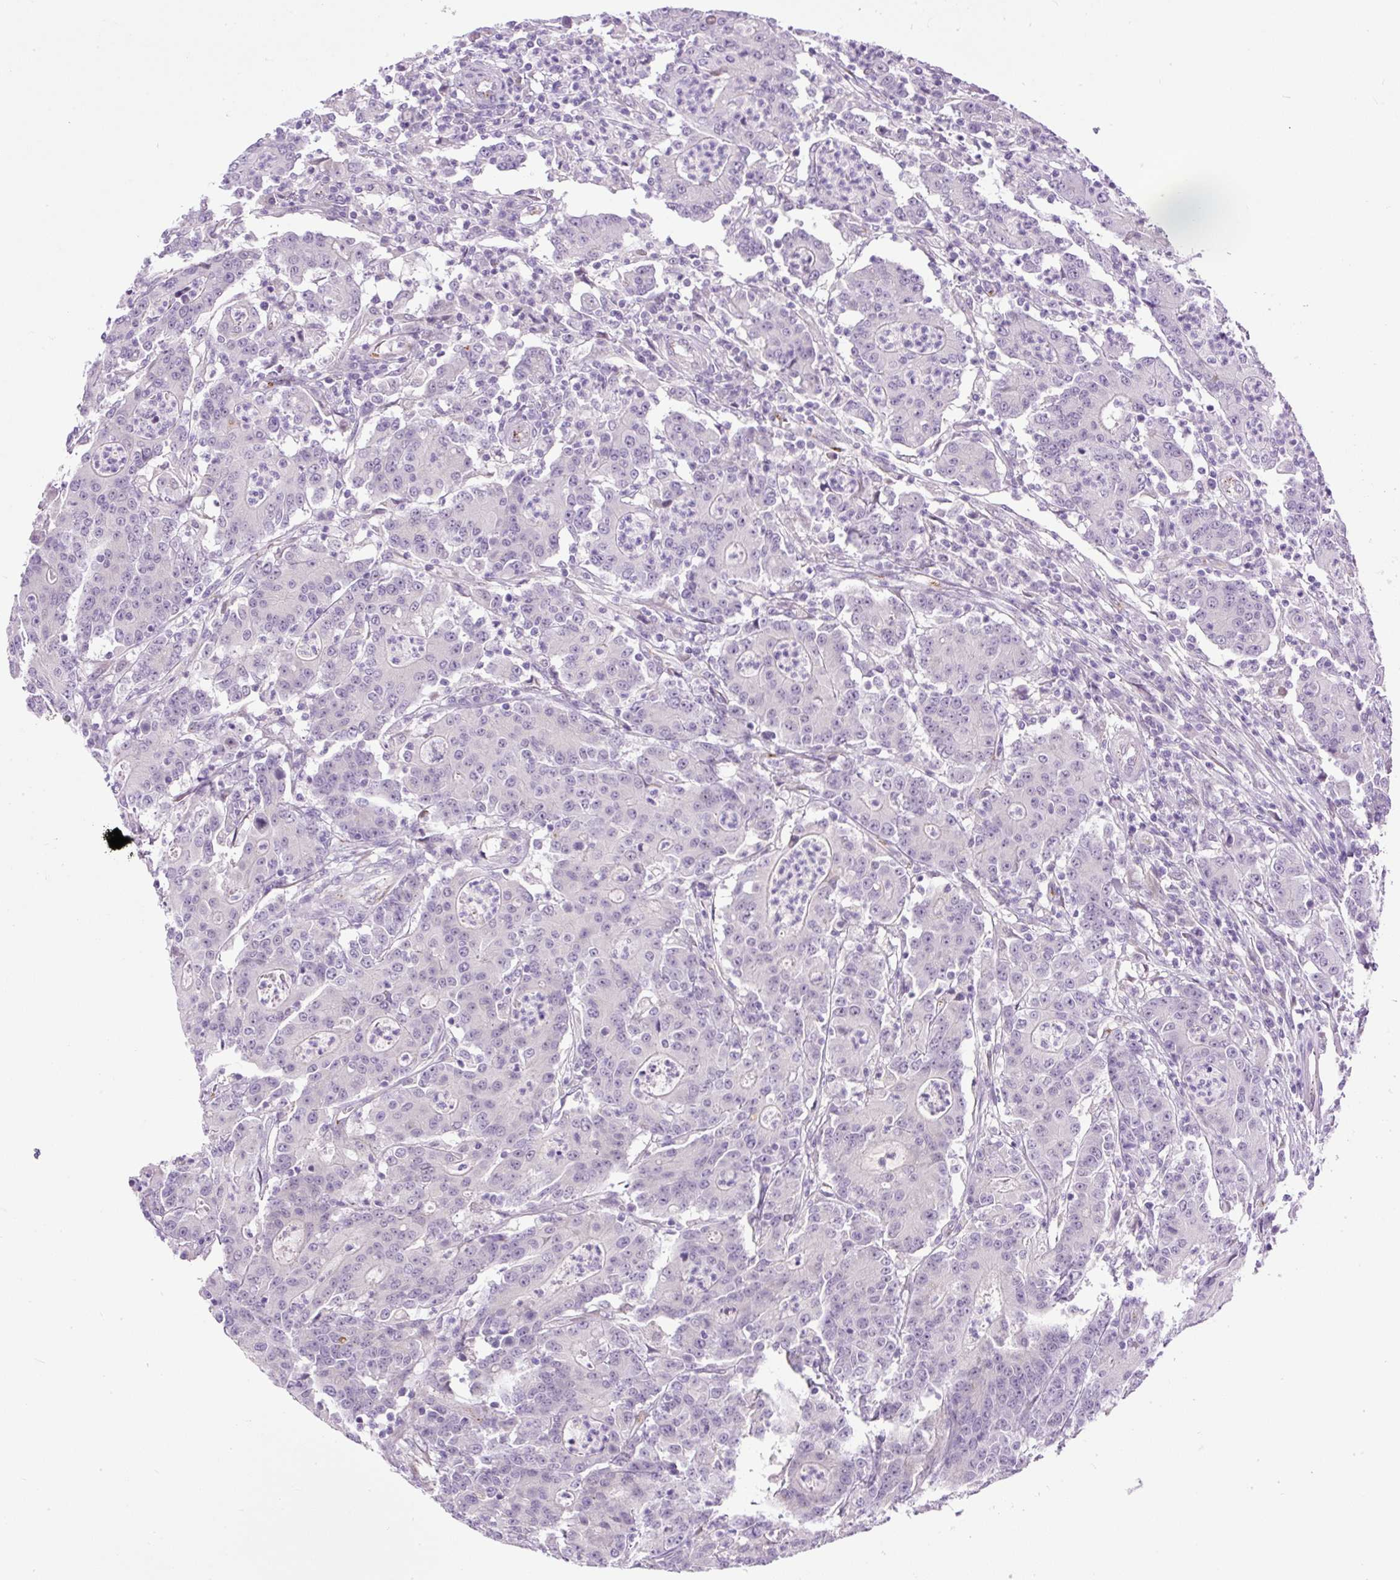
{"staining": {"intensity": "negative", "quantity": "none", "location": "none"}, "tissue": "colorectal cancer", "cell_type": "Tumor cells", "image_type": "cancer", "snomed": [{"axis": "morphology", "description": "Adenocarcinoma, NOS"}, {"axis": "topography", "description": "Colon"}], "caption": "DAB immunohistochemical staining of human colorectal cancer demonstrates no significant positivity in tumor cells. Brightfield microscopy of immunohistochemistry stained with DAB (3,3'-diaminobenzidine) (brown) and hematoxylin (blue), captured at high magnification.", "gene": "LEFTY2", "patient": {"sex": "male", "age": 83}}